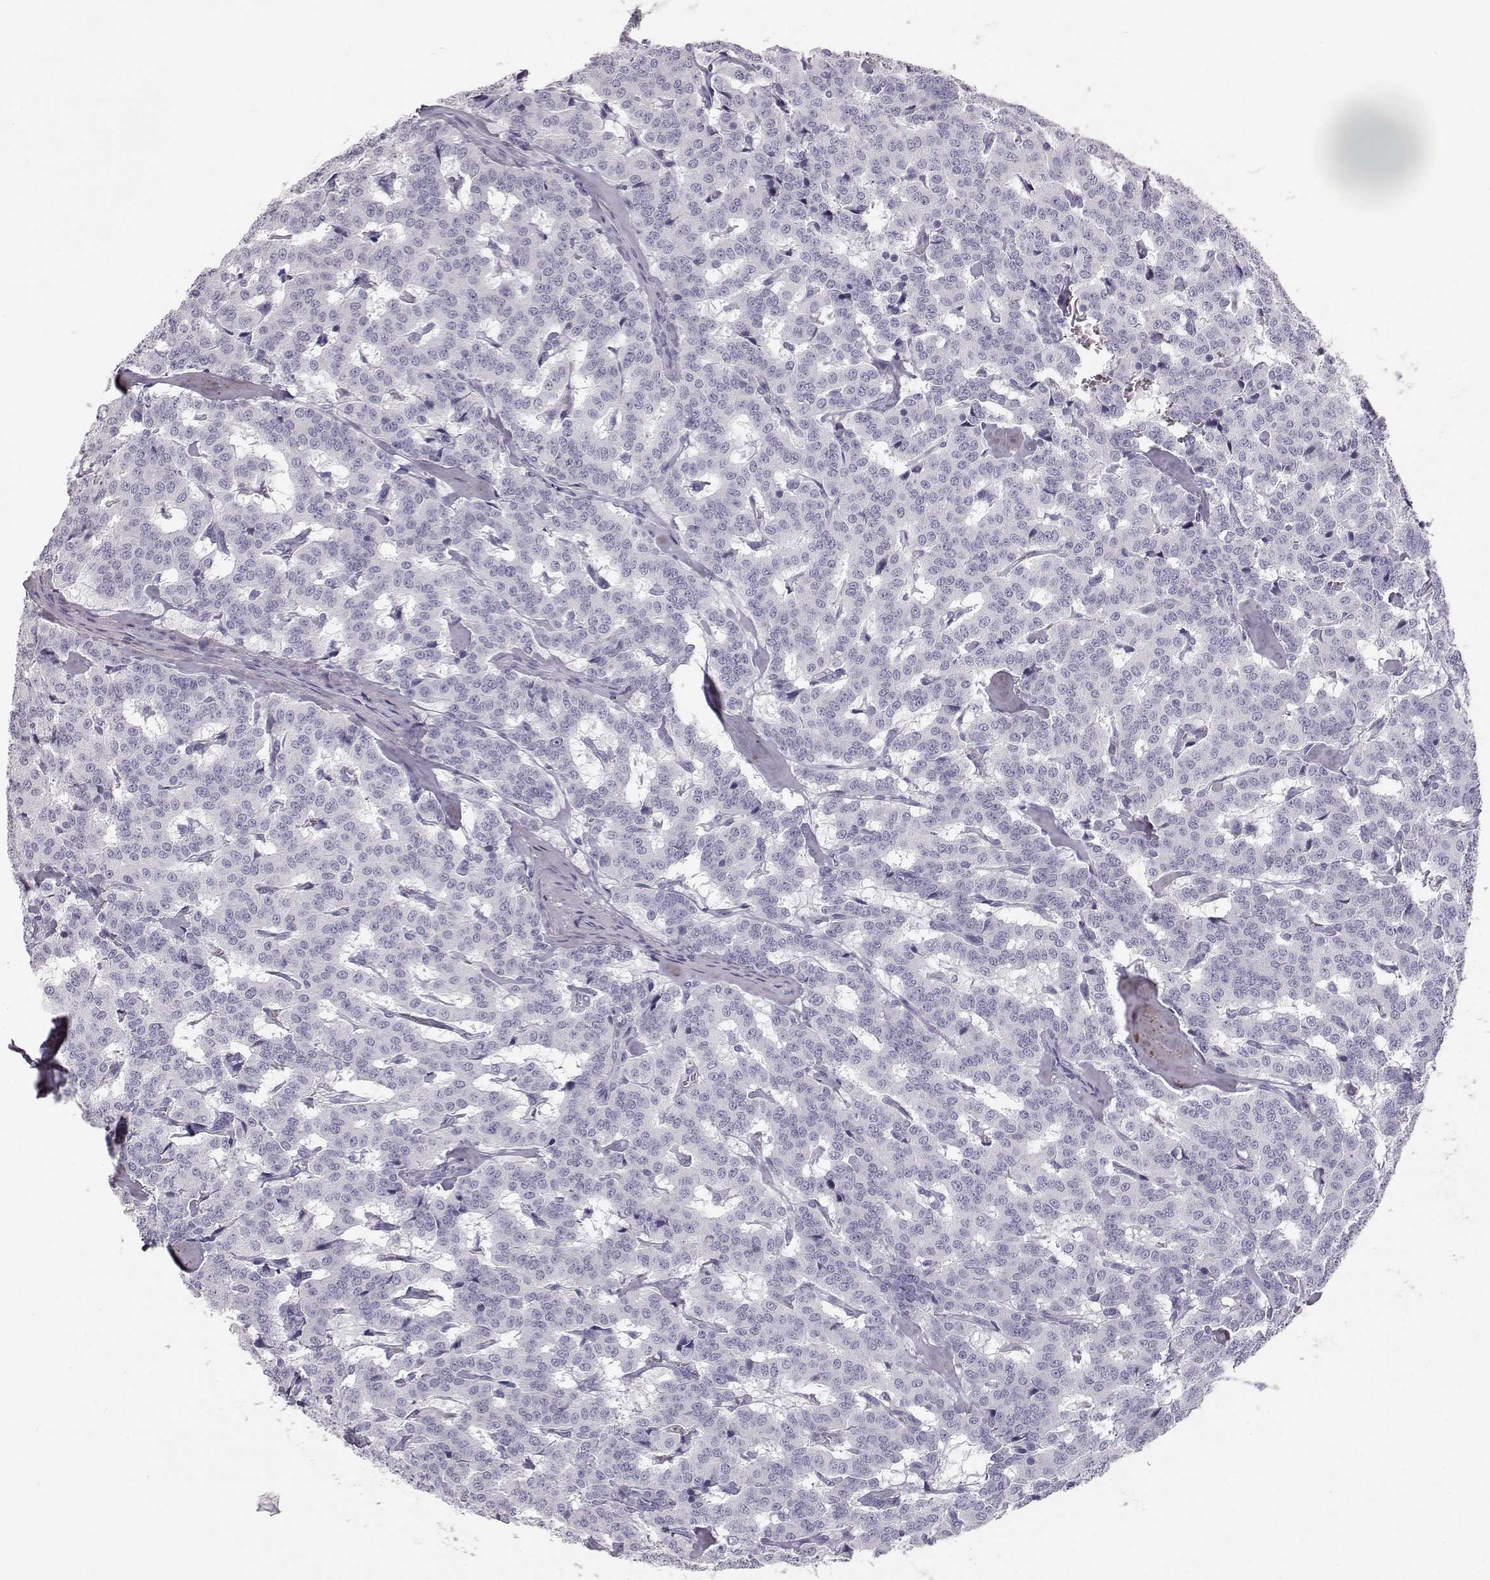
{"staining": {"intensity": "negative", "quantity": "none", "location": "none"}, "tissue": "carcinoid", "cell_type": "Tumor cells", "image_type": "cancer", "snomed": [{"axis": "morphology", "description": "Carcinoid, malignant, NOS"}, {"axis": "topography", "description": "Lung"}], "caption": "Immunohistochemistry (IHC) image of carcinoid stained for a protein (brown), which displays no positivity in tumor cells.", "gene": "KRTAP16-1", "patient": {"sex": "female", "age": 46}}